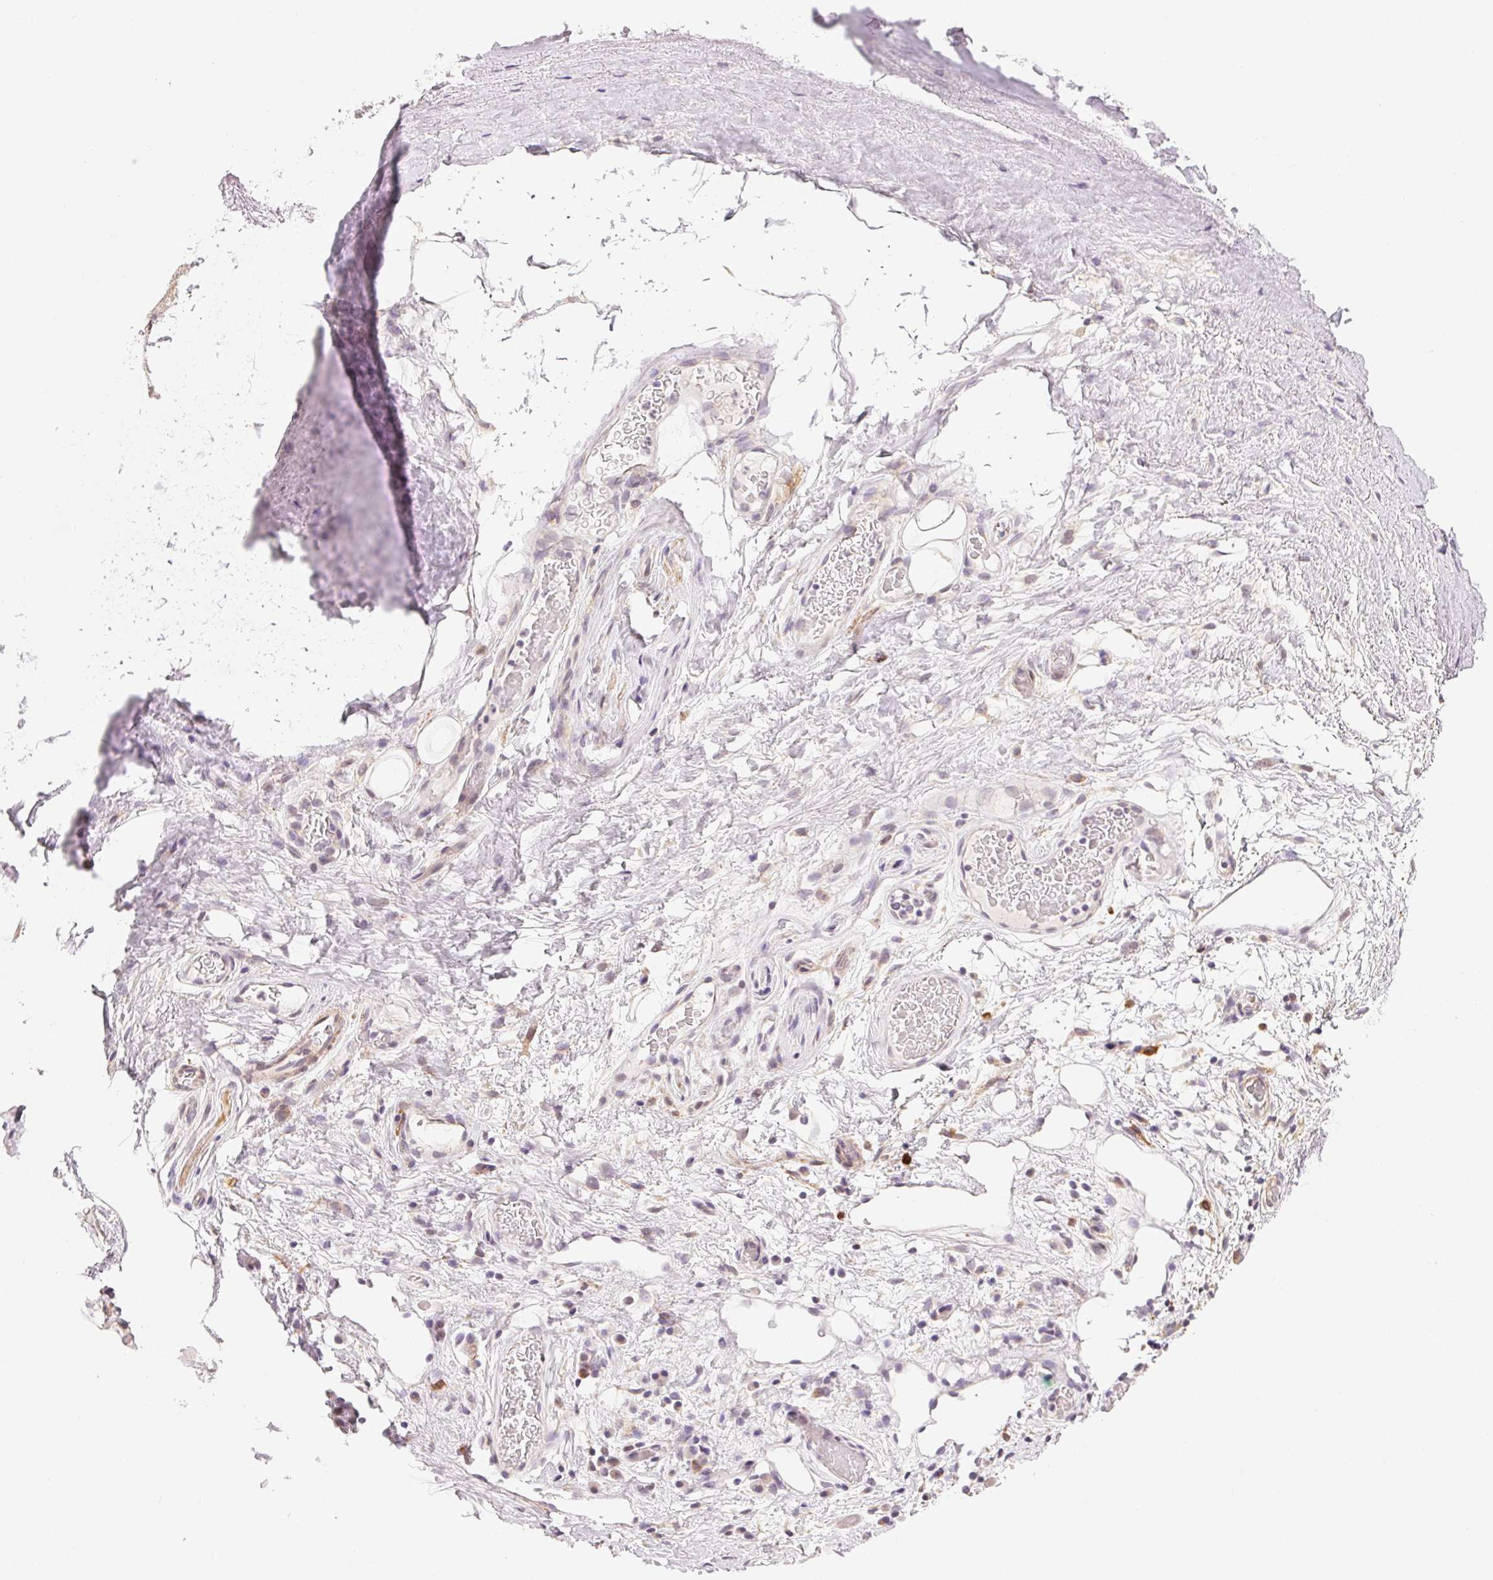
{"staining": {"intensity": "negative", "quantity": "none", "location": "none"}, "tissue": "soft tissue", "cell_type": "Chondrocytes", "image_type": "normal", "snomed": [{"axis": "morphology", "description": "Normal tissue, NOS"}, {"axis": "topography", "description": "Lymph node"}, {"axis": "topography", "description": "Cartilage tissue"}, {"axis": "topography", "description": "Nasopharynx"}], "caption": "Micrograph shows no protein expression in chondrocytes of benign soft tissue. The staining is performed using DAB brown chromogen with nuclei counter-stained in using hematoxylin.", "gene": "RPGRIP1", "patient": {"sex": "male", "age": 63}}